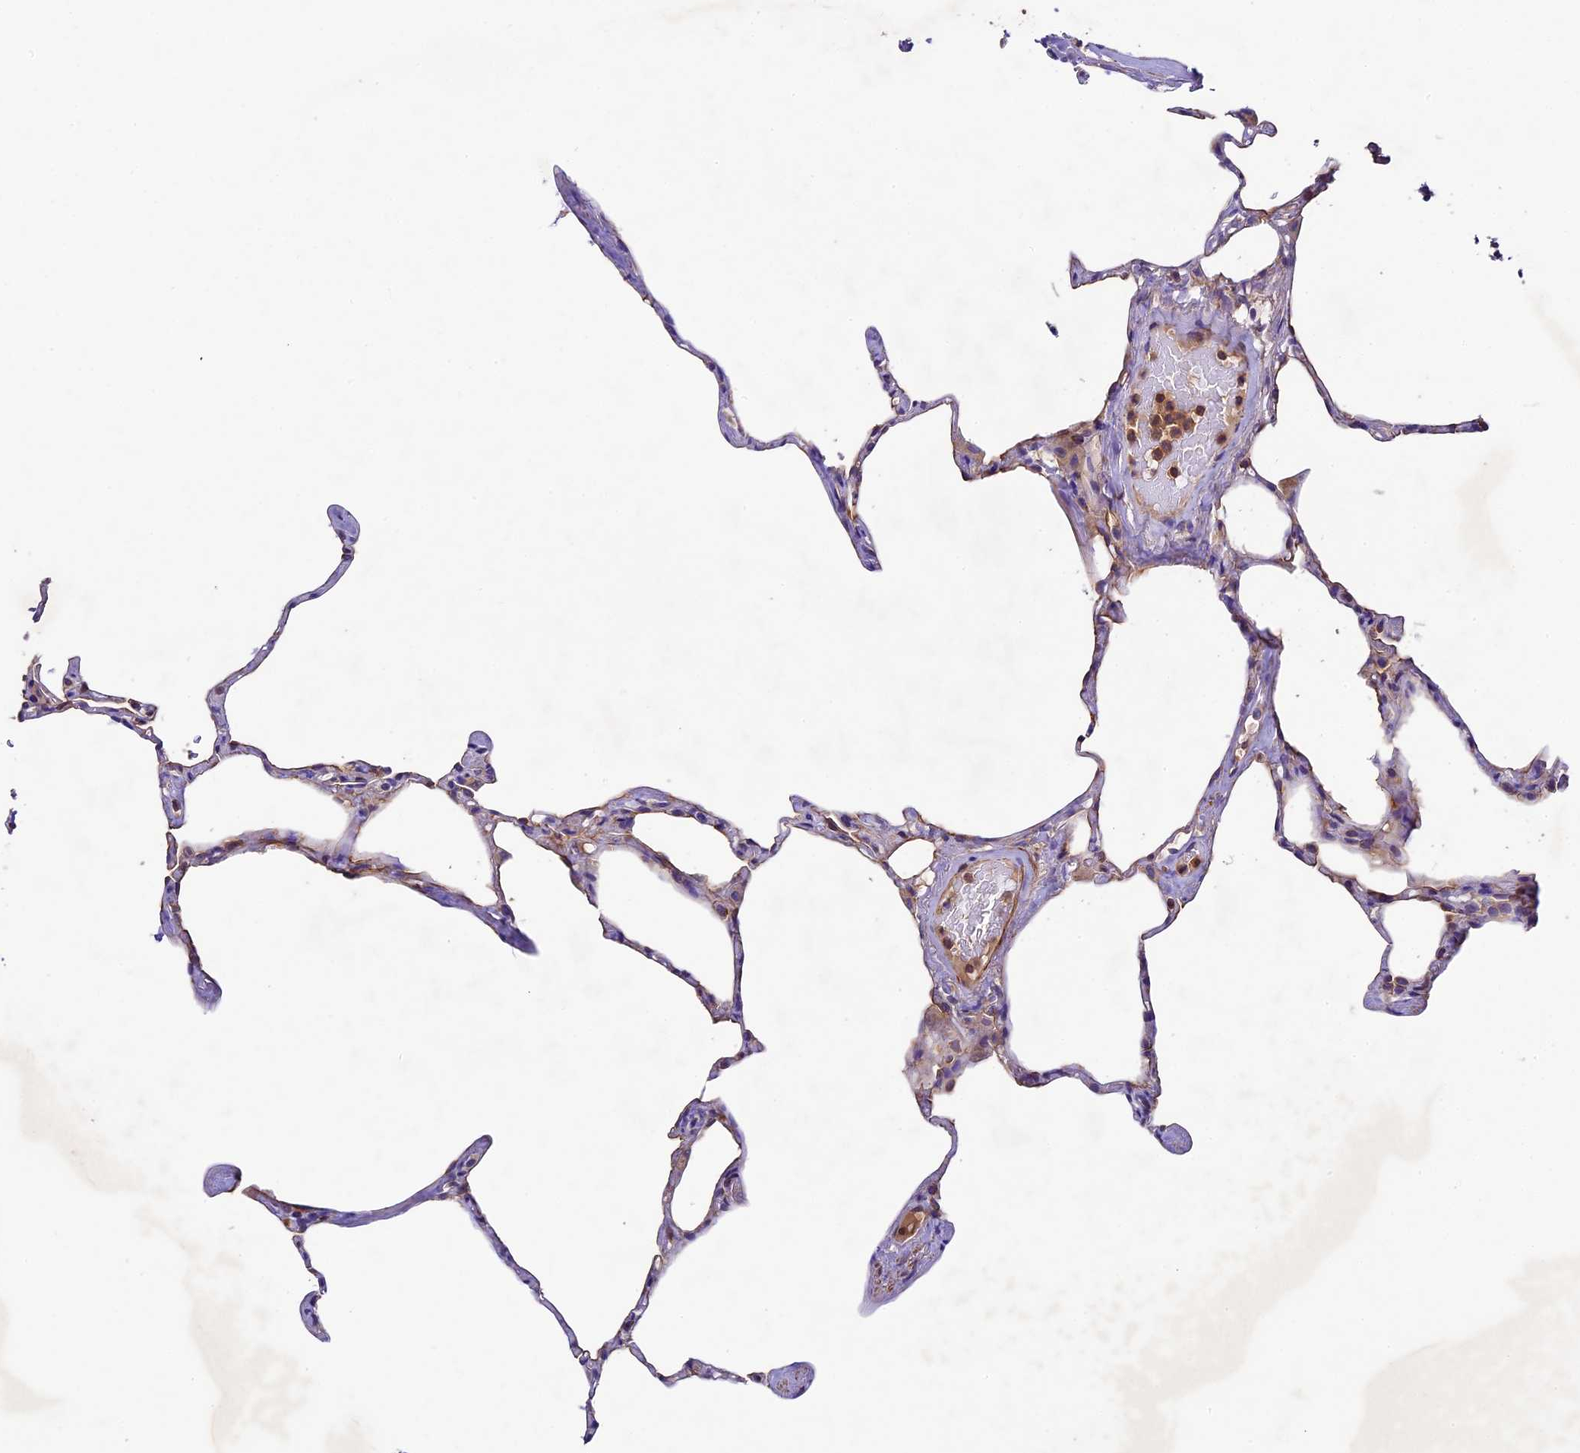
{"staining": {"intensity": "weak", "quantity": "<25%", "location": "cytoplasmic/membranous"}, "tissue": "lung", "cell_type": "Alveolar cells", "image_type": "normal", "snomed": [{"axis": "morphology", "description": "Normal tissue, NOS"}, {"axis": "topography", "description": "Lung"}], "caption": "A high-resolution photomicrograph shows IHC staining of unremarkable lung, which displays no significant positivity in alveolar cells. Brightfield microscopy of immunohistochemistry stained with DAB (brown) and hematoxylin (blue), captured at high magnification.", "gene": "TBC1D1", "patient": {"sex": "male", "age": 65}}